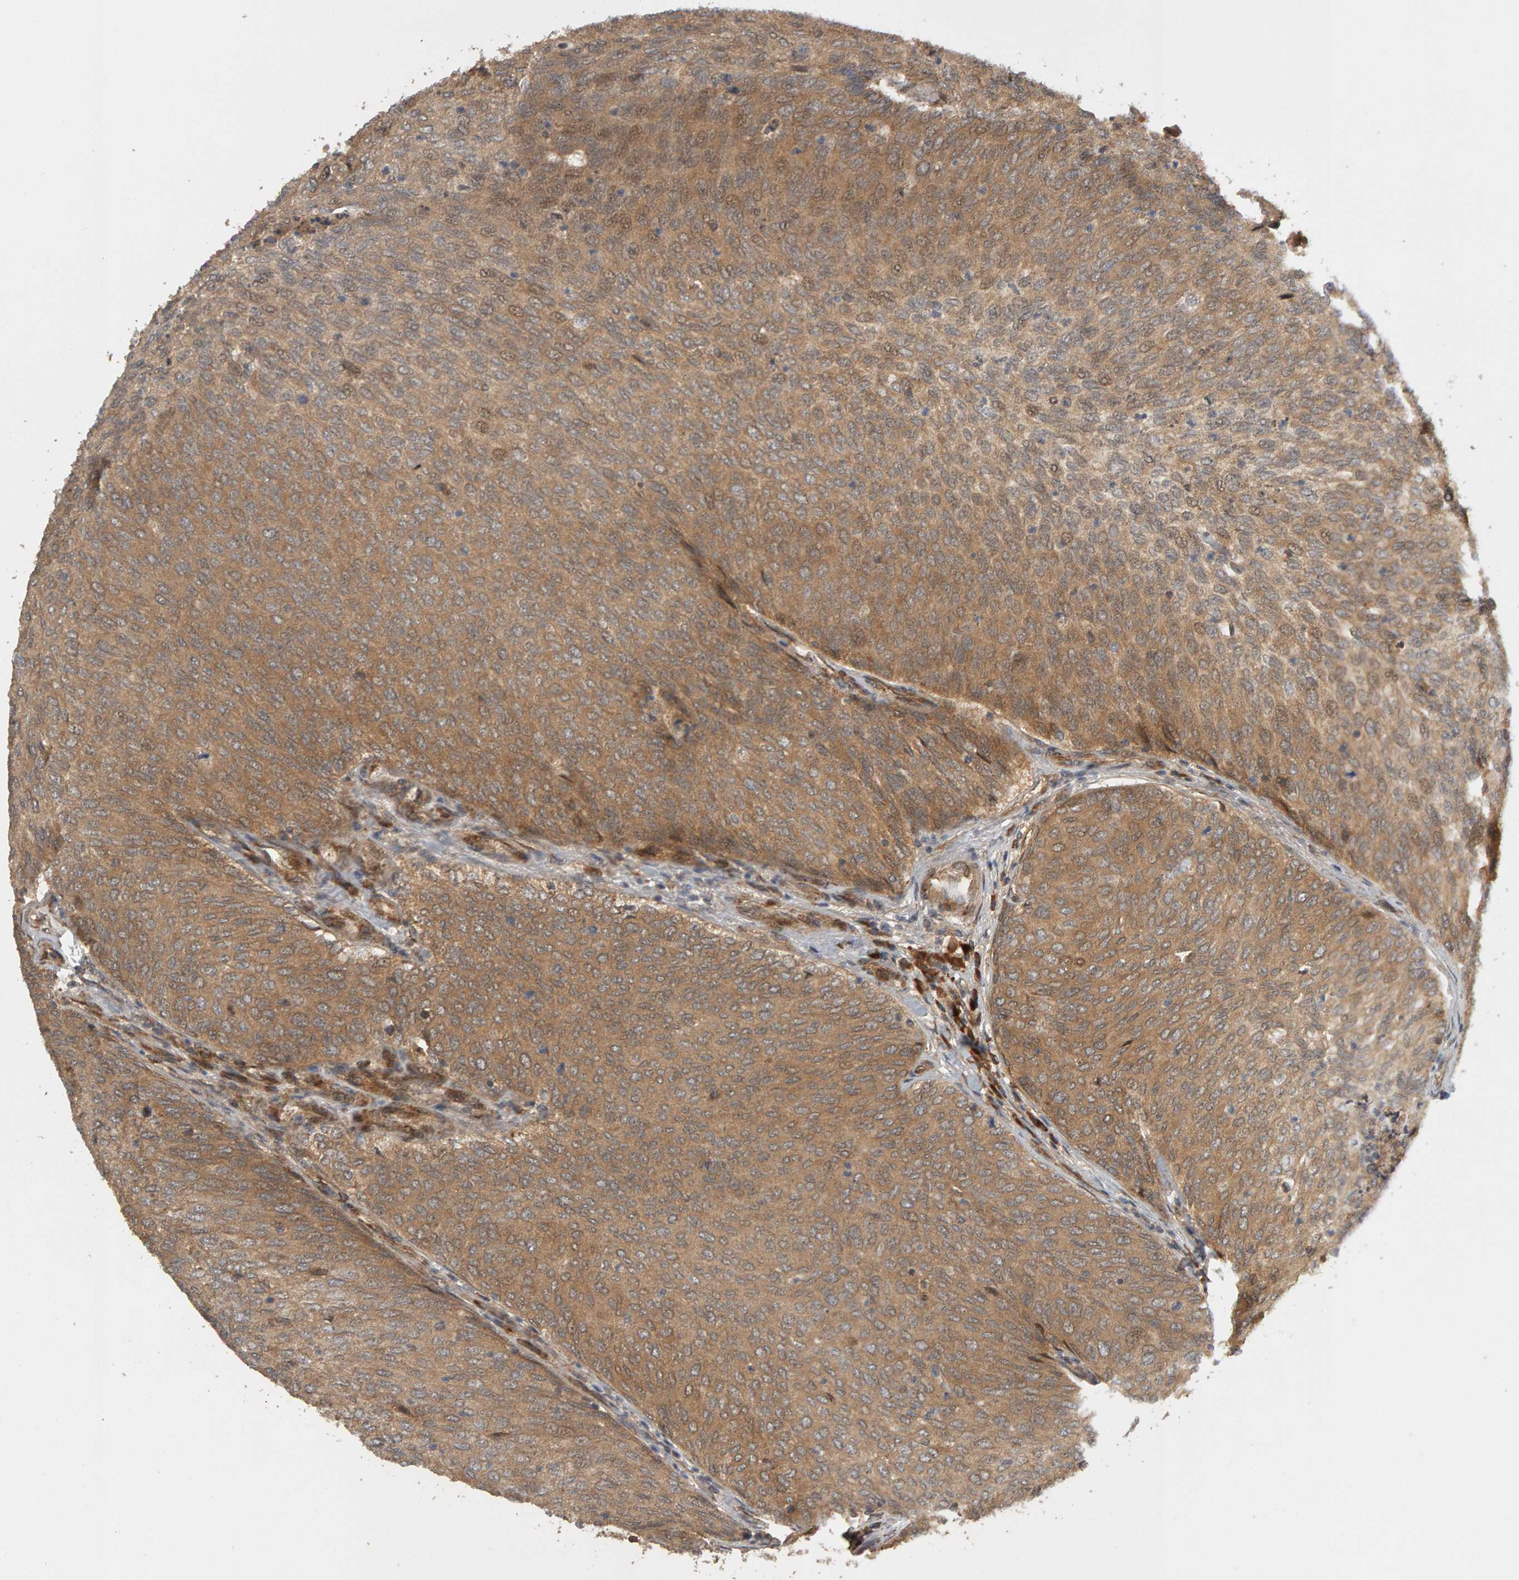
{"staining": {"intensity": "moderate", "quantity": ">75%", "location": "cytoplasmic/membranous"}, "tissue": "urothelial cancer", "cell_type": "Tumor cells", "image_type": "cancer", "snomed": [{"axis": "morphology", "description": "Urothelial carcinoma, Low grade"}, {"axis": "topography", "description": "Urinary bladder"}], "caption": "Protein expression analysis of human low-grade urothelial carcinoma reveals moderate cytoplasmic/membranous staining in about >75% of tumor cells. Immunohistochemistry stains the protein of interest in brown and the nuclei are stained blue.", "gene": "ZFAND1", "patient": {"sex": "female", "age": 79}}